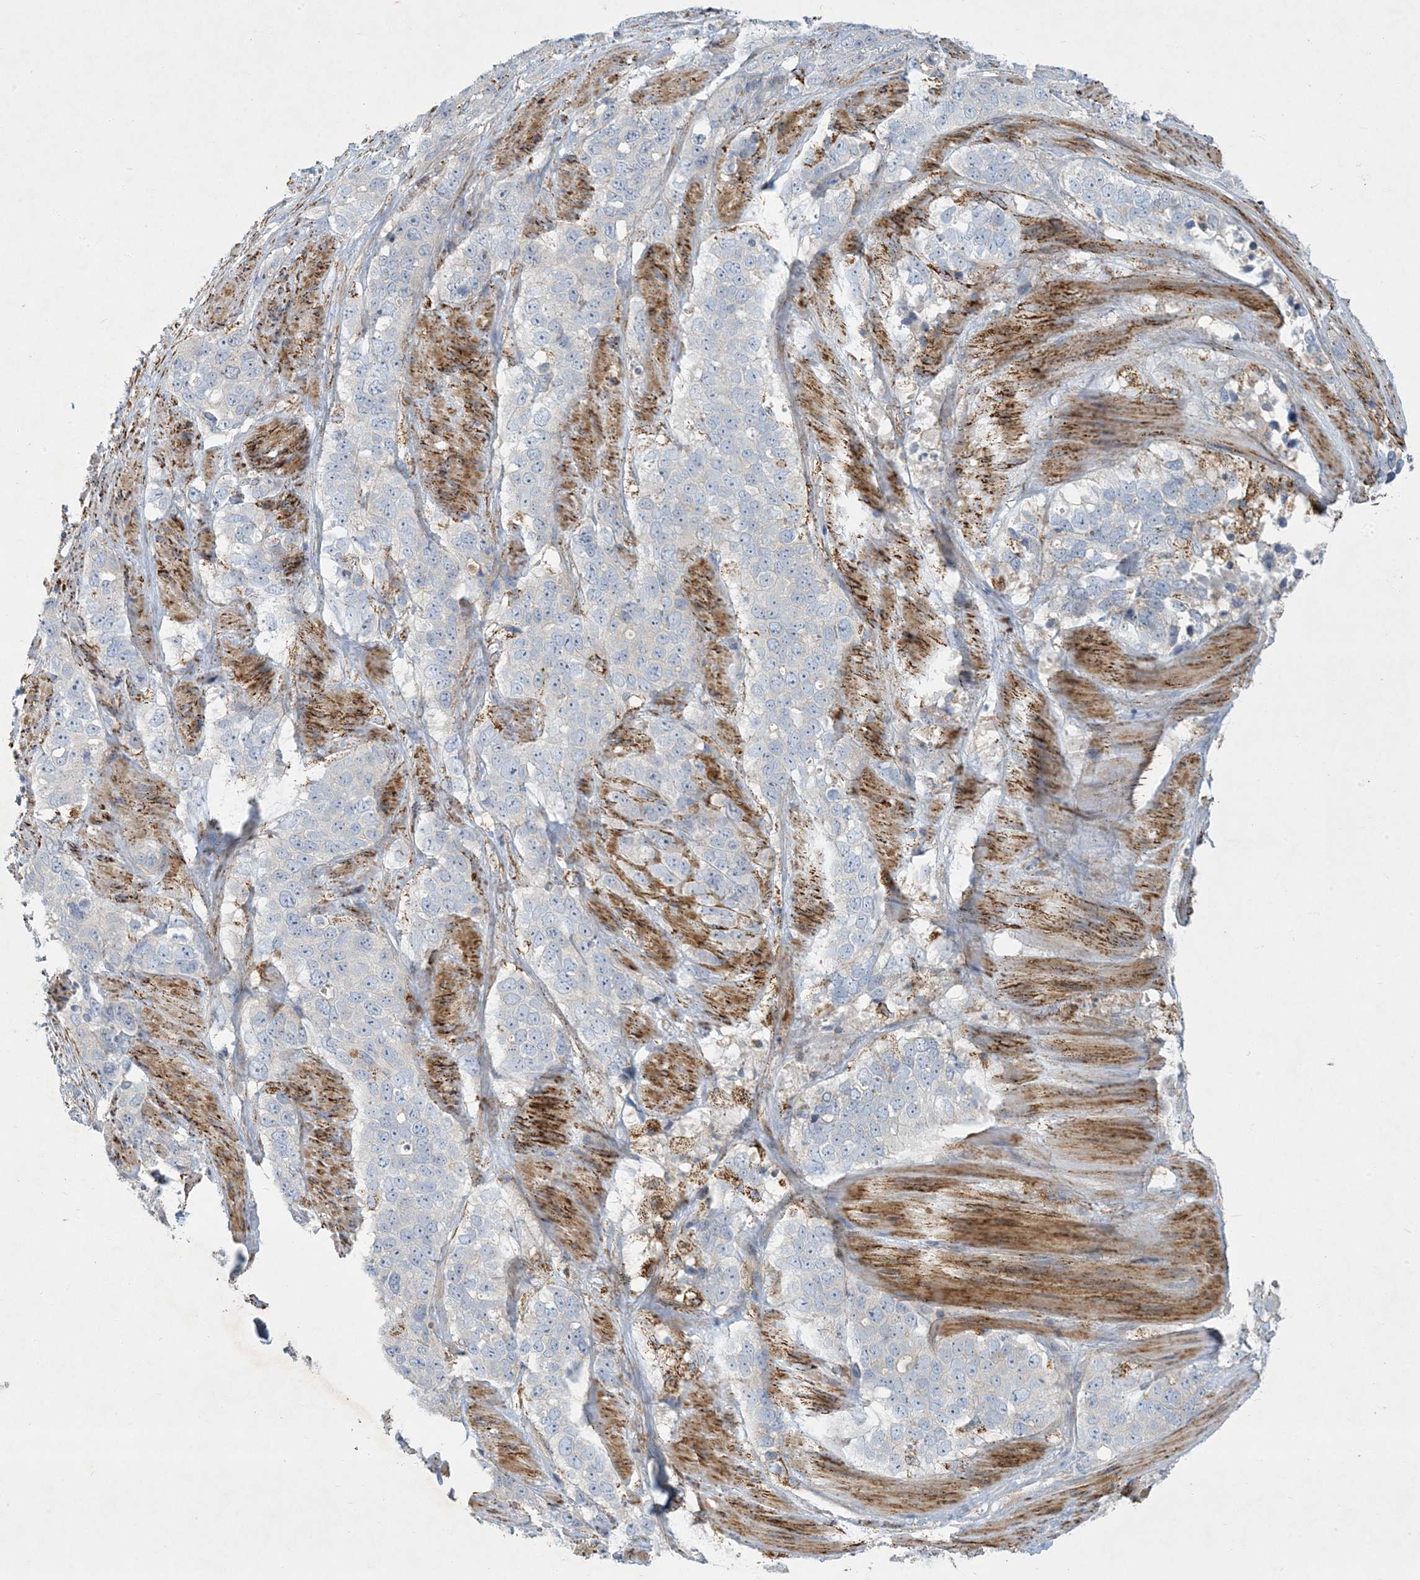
{"staining": {"intensity": "negative", "quantity": "none", "location": "none"}, "tissue": "stomach cancer", "cell_type": "Tumor cells", "image_type": "cancer", "snomed": [{"axis": "morphology", "description": "Adenocarcinoma, NOS"}, {"axis": "topography", "description": "Stomach"}], "caption": "Immunohistochemistry (IHC) image of stomach cancer (adenocarcinoma) stained for a protein (brown), which exhibits no staining in tumor cells.", "gene": "LTN1", "patient": {"sex": "male", "age": 48}}